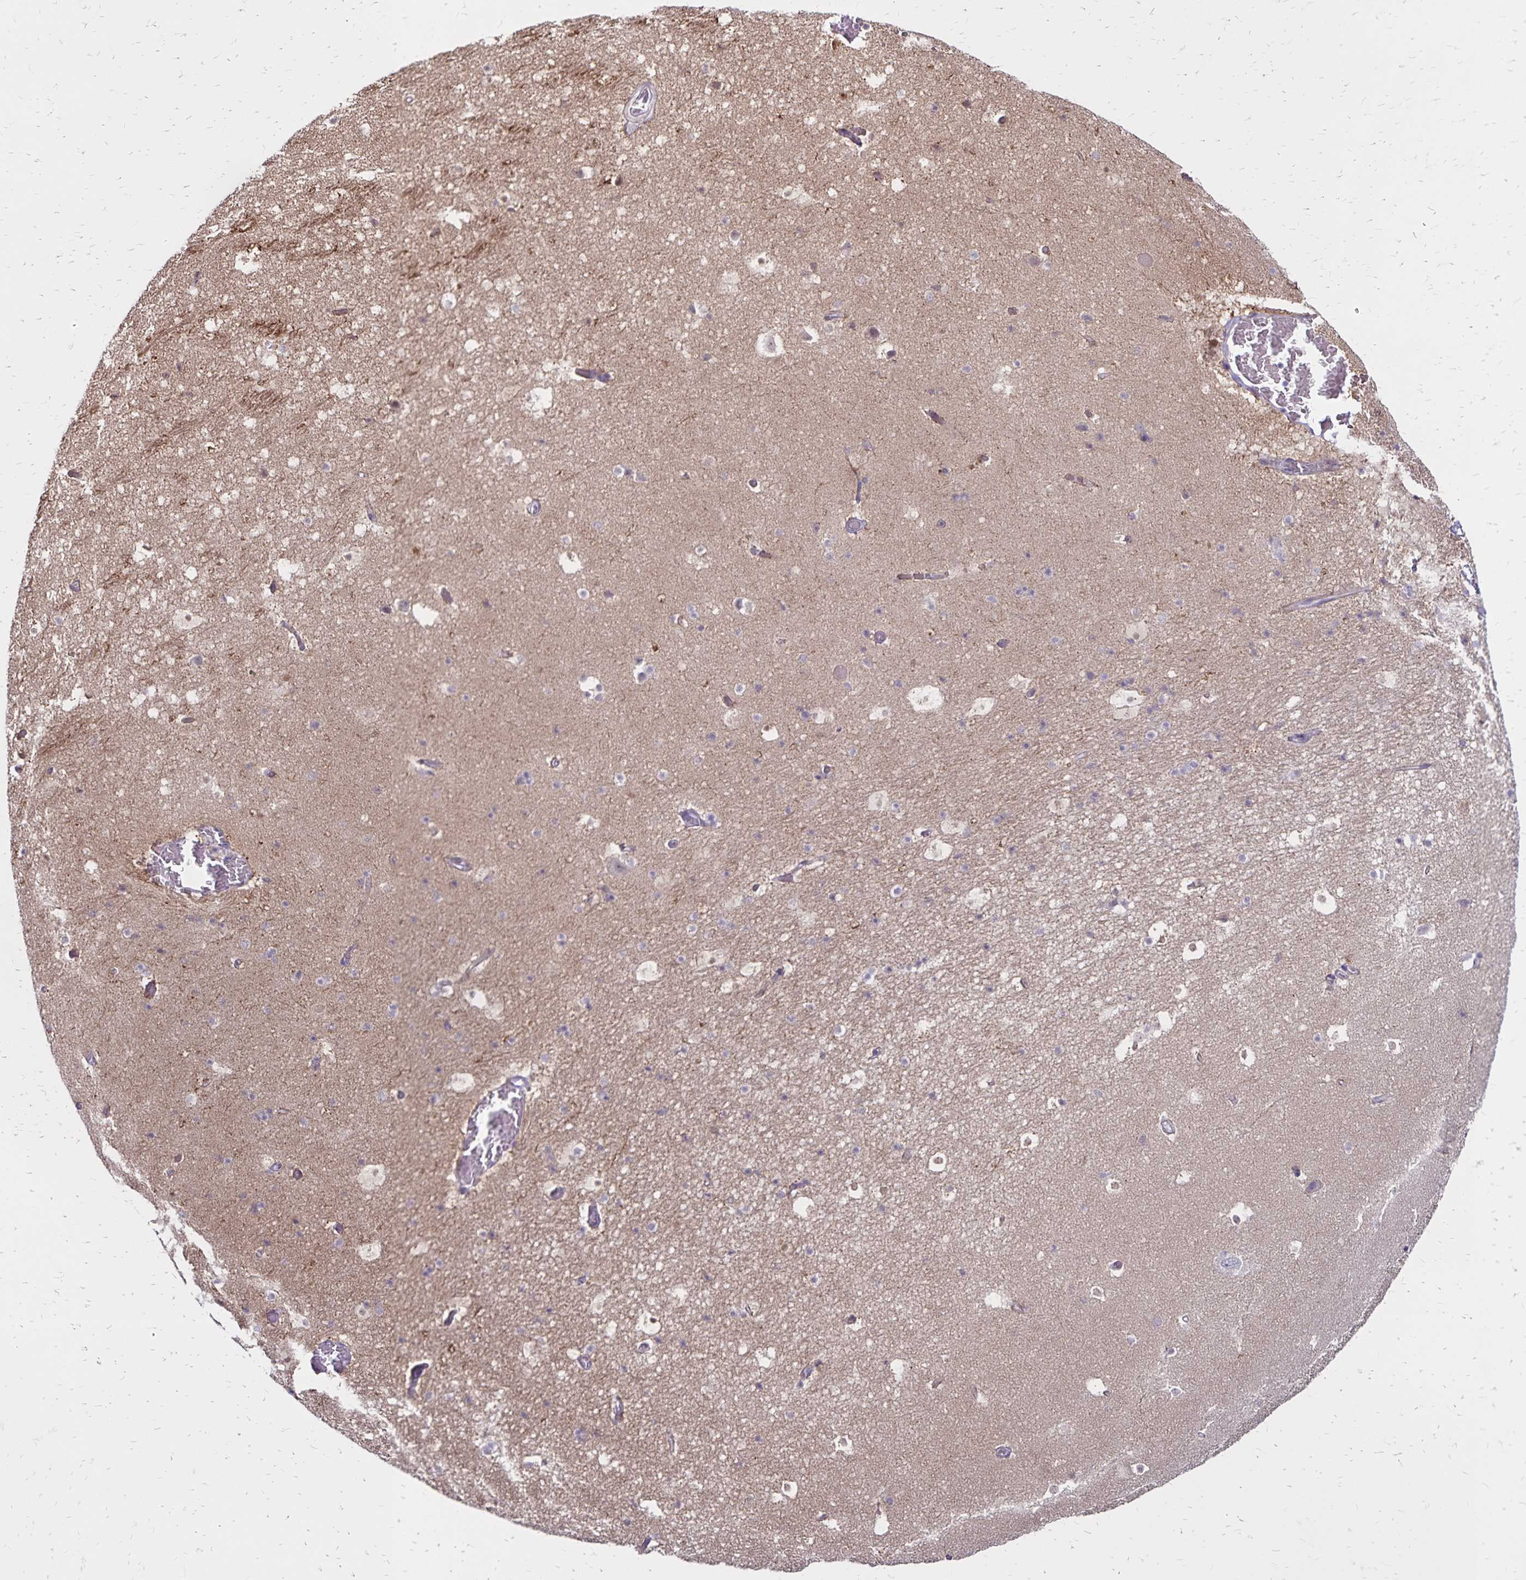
{"staining": {"intensity": "negative", "quantity": "none", "location": "none"}, "tissue": "hippocampus", "cell_type": "Glial cells", "image_type": "normal", "snomed": [{"axis": "morphology", "description": "Normal tissue, NOS"}, {"axis": "topography", "description": "Hippocampus"}], "caption": "High magnification brightfield microscopy of normal hippocampus stained with DAB (3,3'-diaminobenzidine) (brown) and counterstained with hematoxylin (blue): glial cells show no significant expression. (DAB immunohistochemistry (IHC) with hematoxylin counter stain).", "gene": "FSD1", "patient": {"sex": "male", "age": 26}}